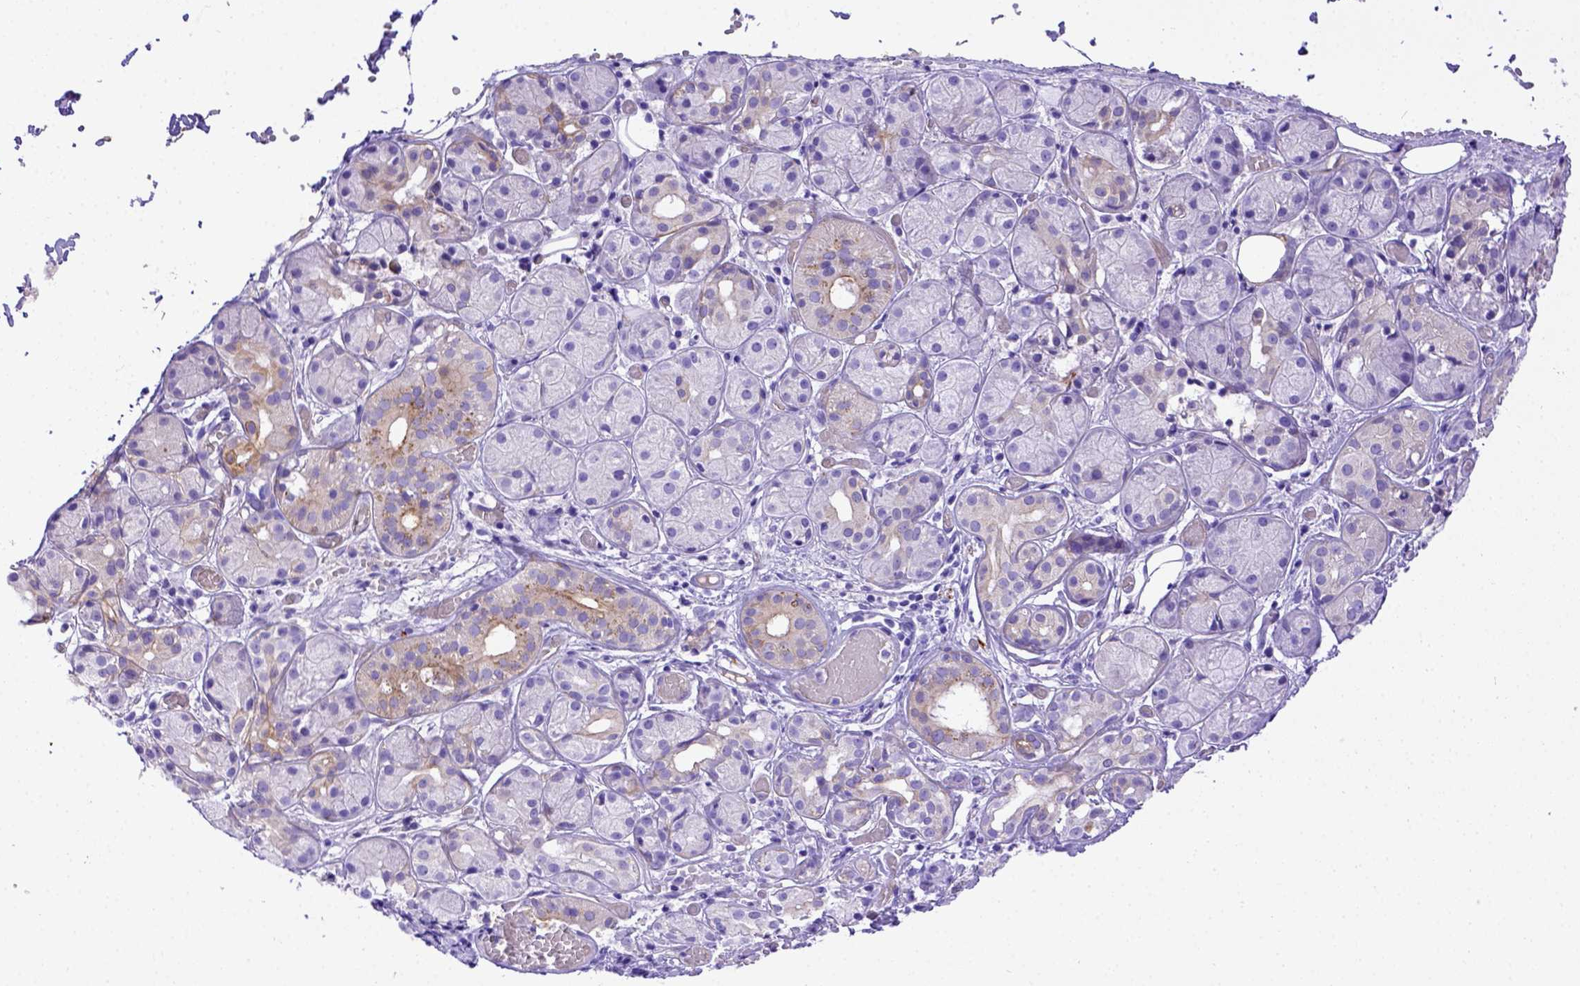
{"staining": {"intensity": "weak", "quantity": "25%-75%", "location": "cytoplasmic/membranous"}, "tissue": "salivary gland", "cell_type": "Glandular cells", "image_type": "normal", "snomed": [{"axis": "morphology", "description": "Normal tissue, NOS"}, {"axis": "topography", "description": "Salivary gland"}, {"axis": "topography", "description": "Peripheral nerve tissue"}], "caption": "IHC staining of unremarkable salivary gland, which exhibits low levels of weak cytoplasmic/membranous positivity in about 25%-75% of glandular cells indicating weak cytoplasmic/membranous protein positivity. The staining was performed using DAB (brown) for protein detection and nuclei were counterstained in hematoxylin (blue).", "gene": "LRRC18", "patient": {"sex": "male", "age": 71}}